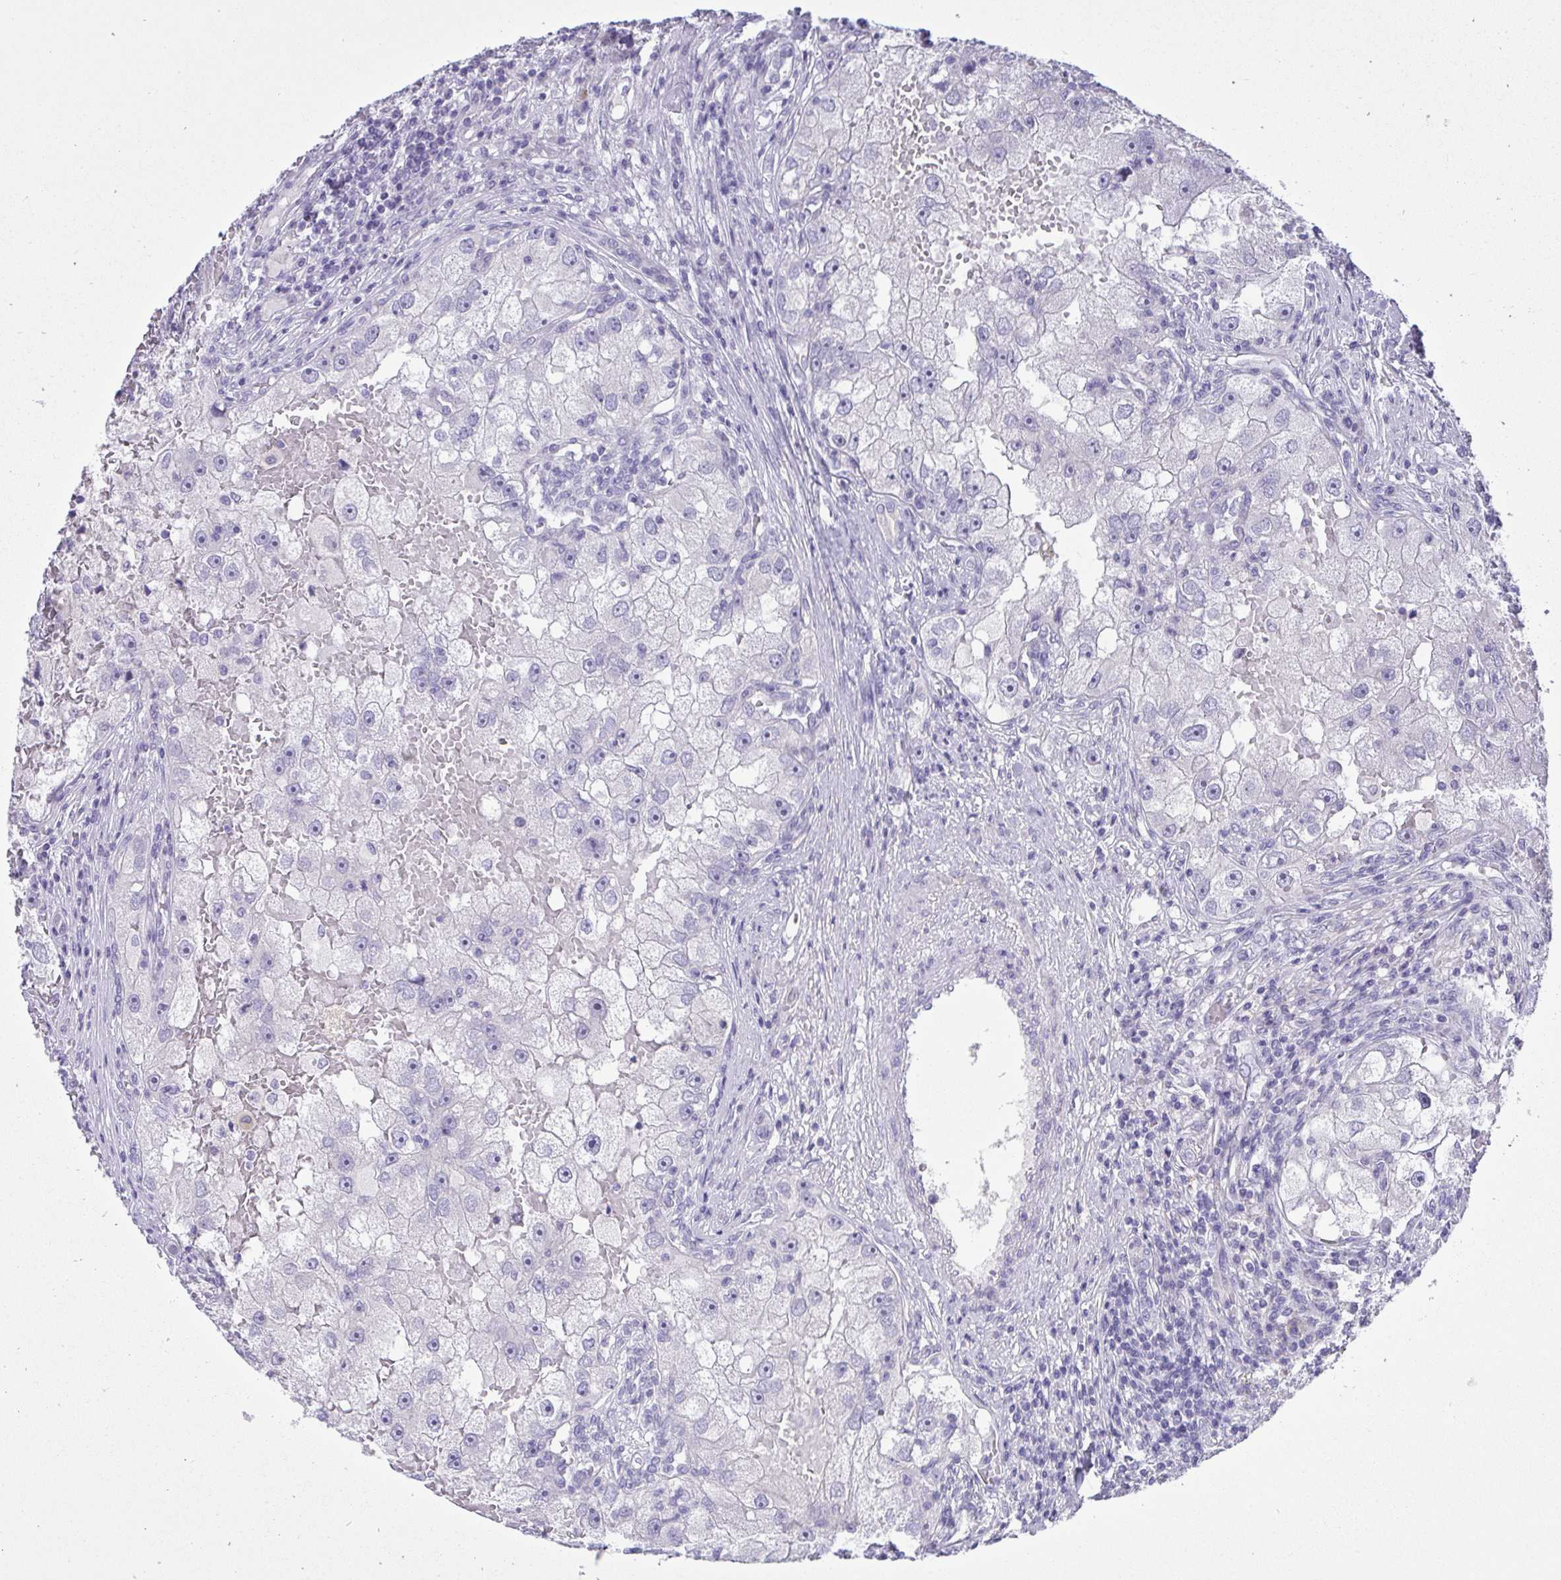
{"staining": {"intensity": "negative", "quantity": "none", "location": "none"}, "tissue": "renal cancer", "cell_type": "Tumor cells", "image_type": "cancer", "snomed": [{"axis": "morphology", "description": "Adenocarcinoma, NOS"}, {"axis": "topography", "description": "Kidney"}], "caption": "An IHC histopathology image of renal cancer (adenocarcinoma) is shown. There is no staining in tumor cells of renal cancer (adenocarcinoma).", "gene": "C4orf33", "patient": {"sex": "male", "age": 63}}